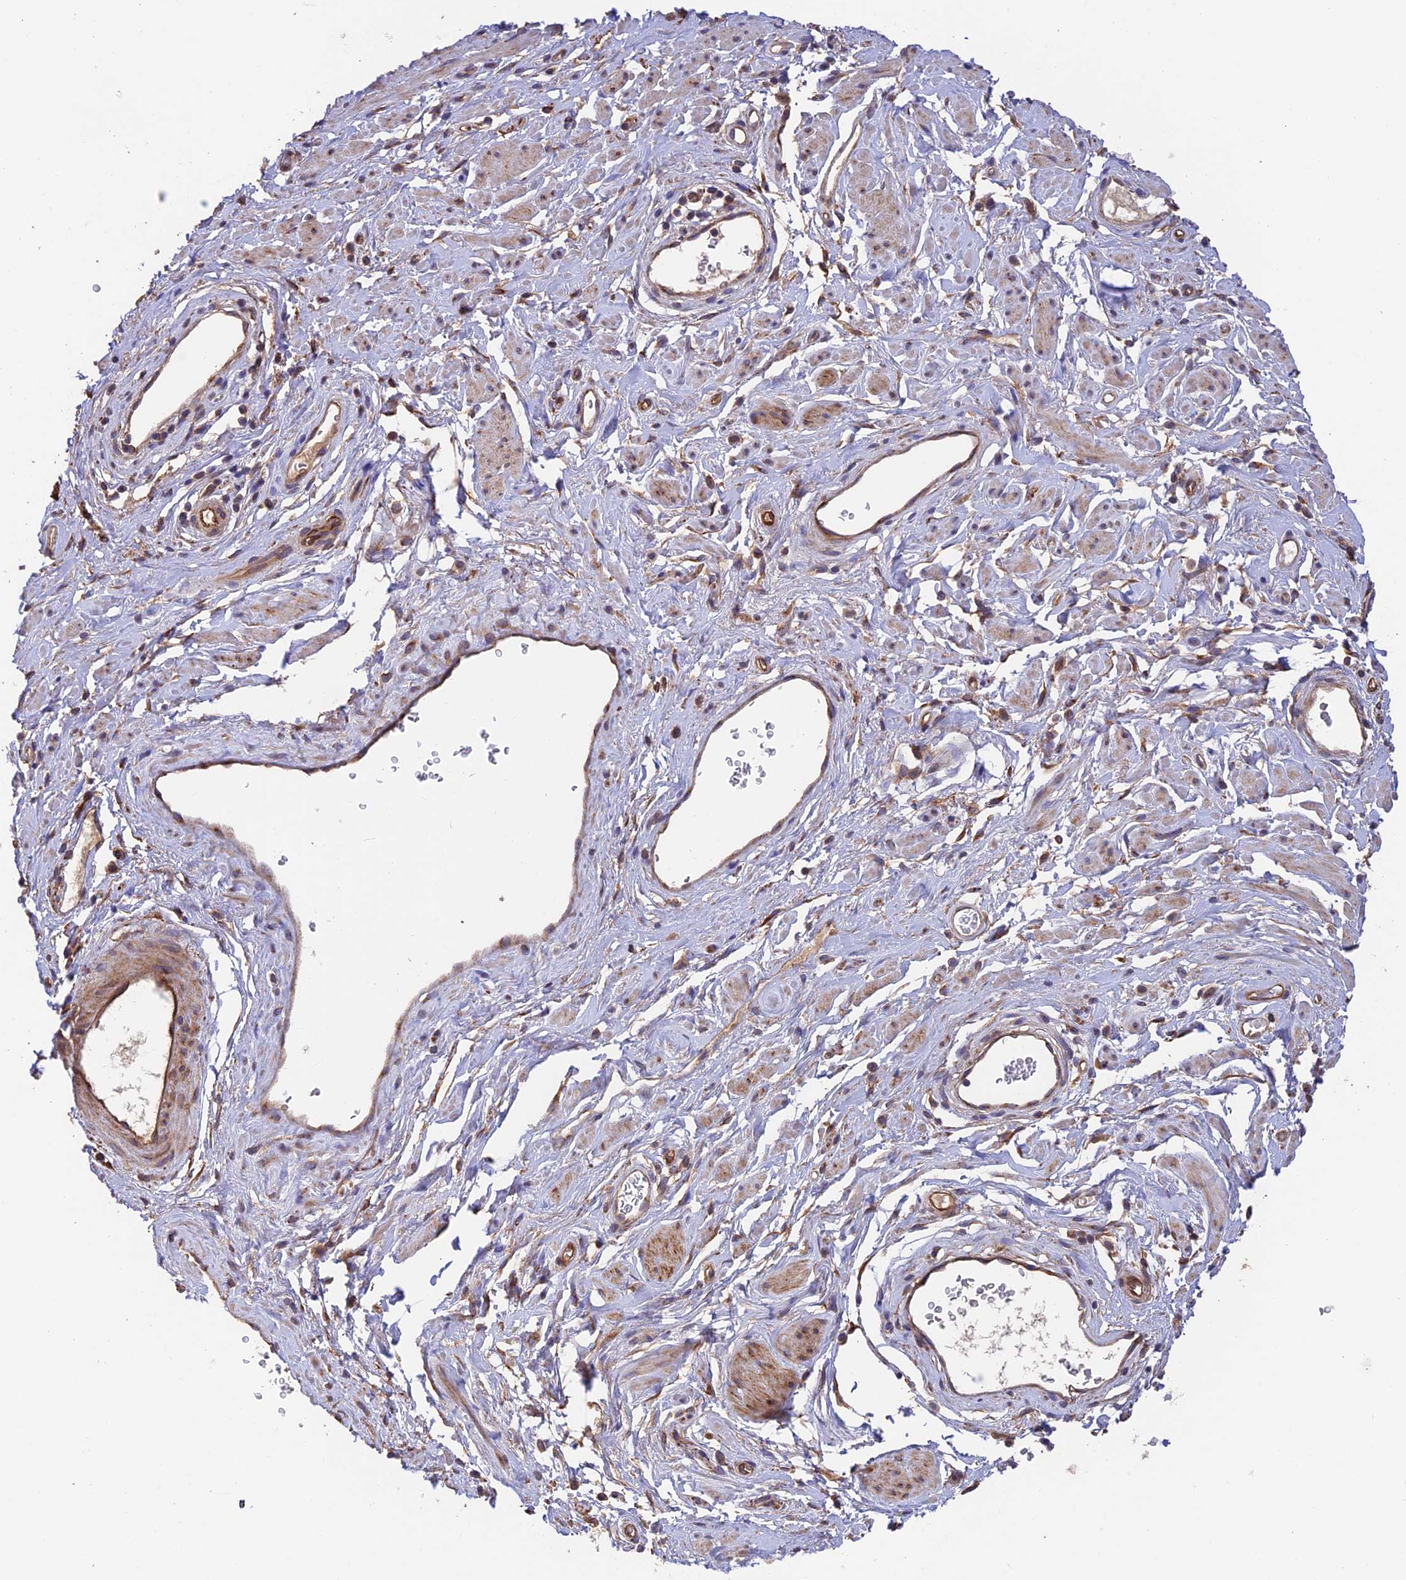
{"staining": {"intensity": "moderate", "quantity": "25%-75%", "location": "cytoplasmic/membranous"}, "tissue": "adipose tissue", "cell_type": "Adipocytes", "image_type": "normal", "snomed": [{"axis": "morphology", "description": "Normal tissue, NOS"}, {"axis": "morphology", "description": "Adenocarcinoma, NOS"}, {"axis": "topography", "description": "Rectum"}, {"axis": "topography", "description": "Vagina"}, {"axis": "topography", "description": "Peripheral nerve tissue"}], "caption": "This histopathology image shows unremarkable adipose tissue stained with immunohistochemistry to label a protein in brown. The cytoplasmic/membranous of adipocytes show moderate positivity for the protein. Nuclei are counter-stained blue.", "gene": "EMC3", "patient": {"sex": "female", "age": 71}}